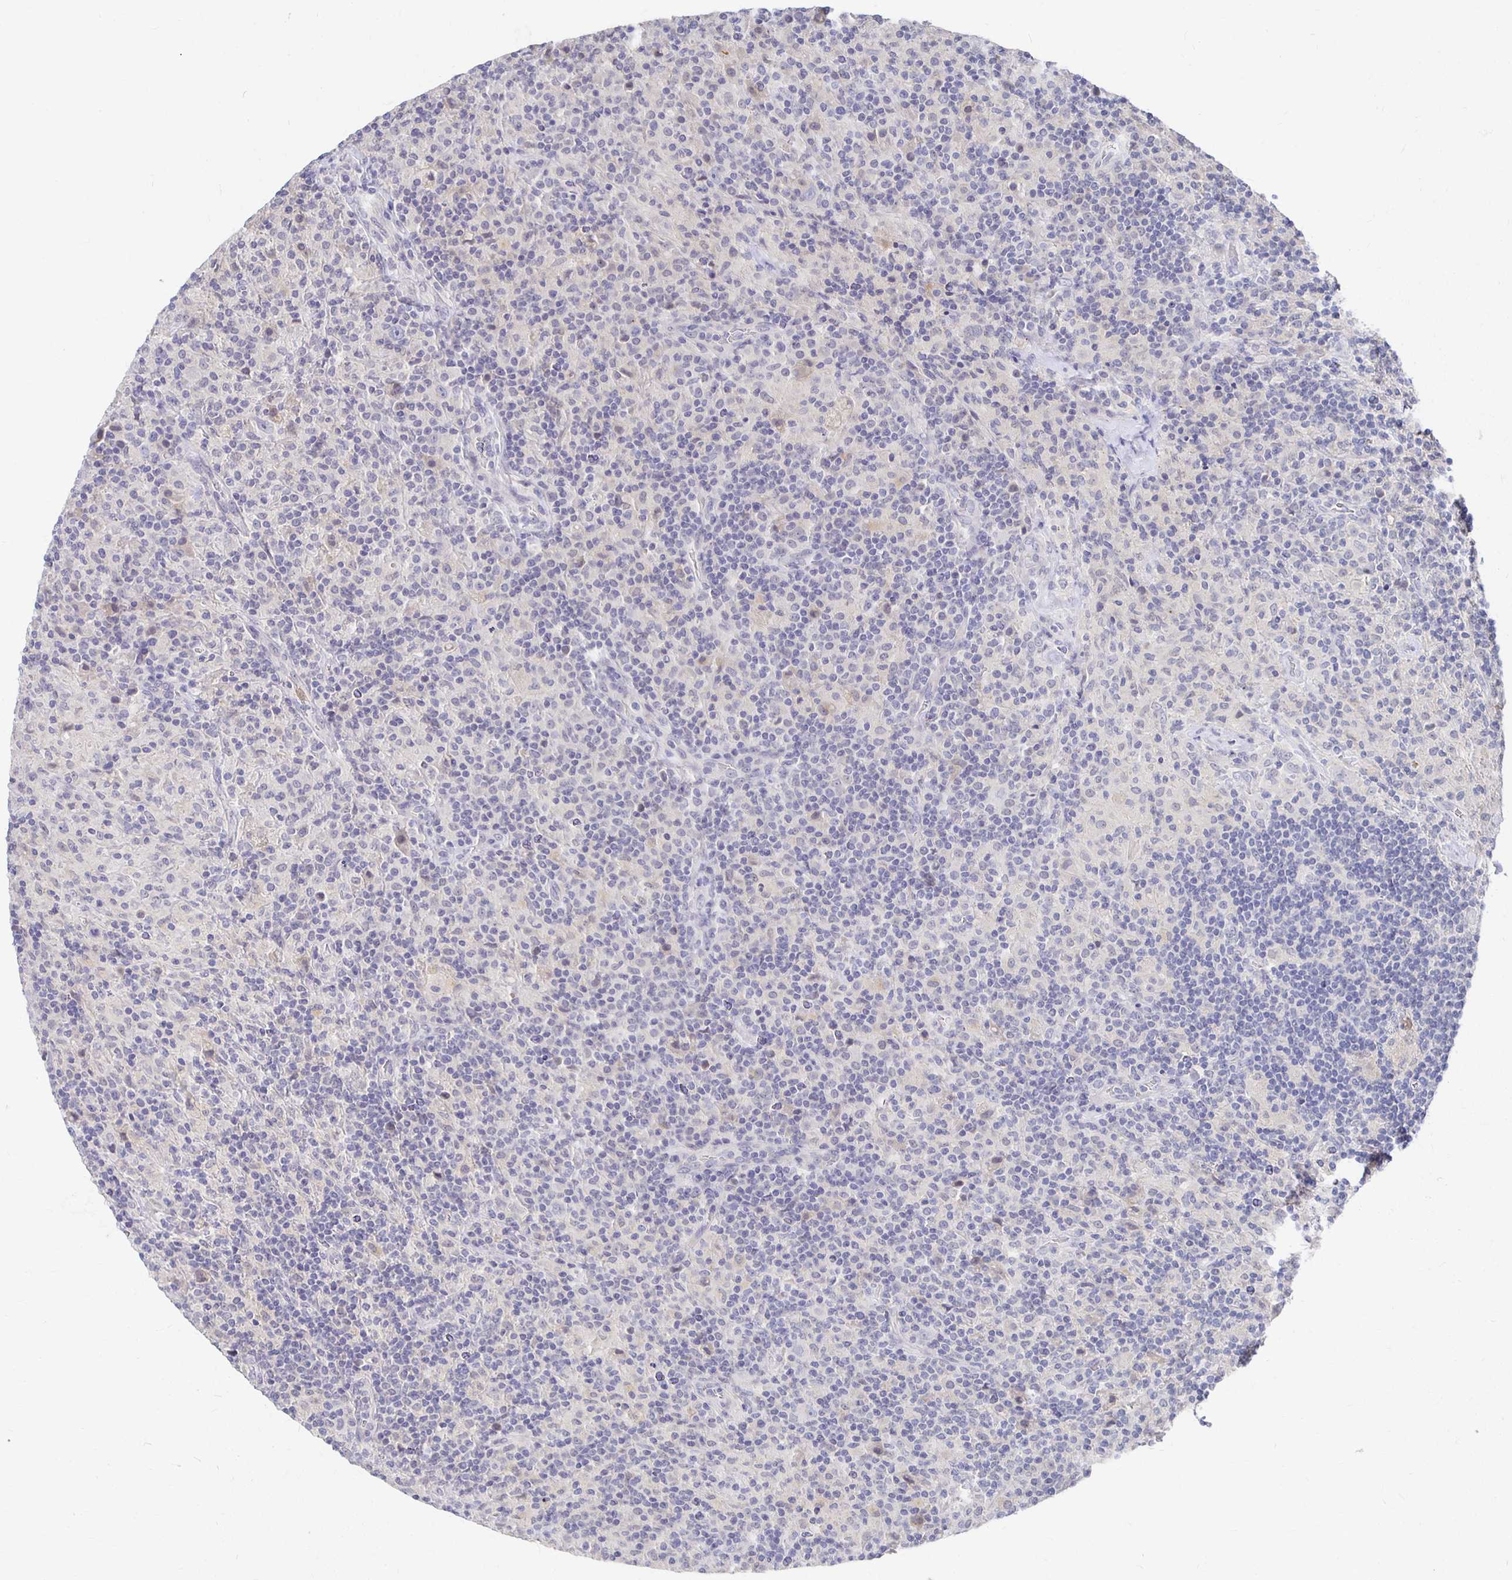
{"staining": {"intensity": "negative", "quantity": "none", "location": "none"}, "tissue": "lymphoma", "cell_type": "Tumor cells", "image_type": "cancer", "snomed": [{"axis": "morphology", "description": "Hodgkin's disease, NOS"}, {"axis": "topography", "description": "Lymph node"}], "caption": "IHC histopathology image of human Hodgkin's disease stained for a protein (brown), which shows no expression in tumor cells. Nuclei are stained in blue.", "gene": "FKRP", "patient": {"sex": "male", "age": 70}}